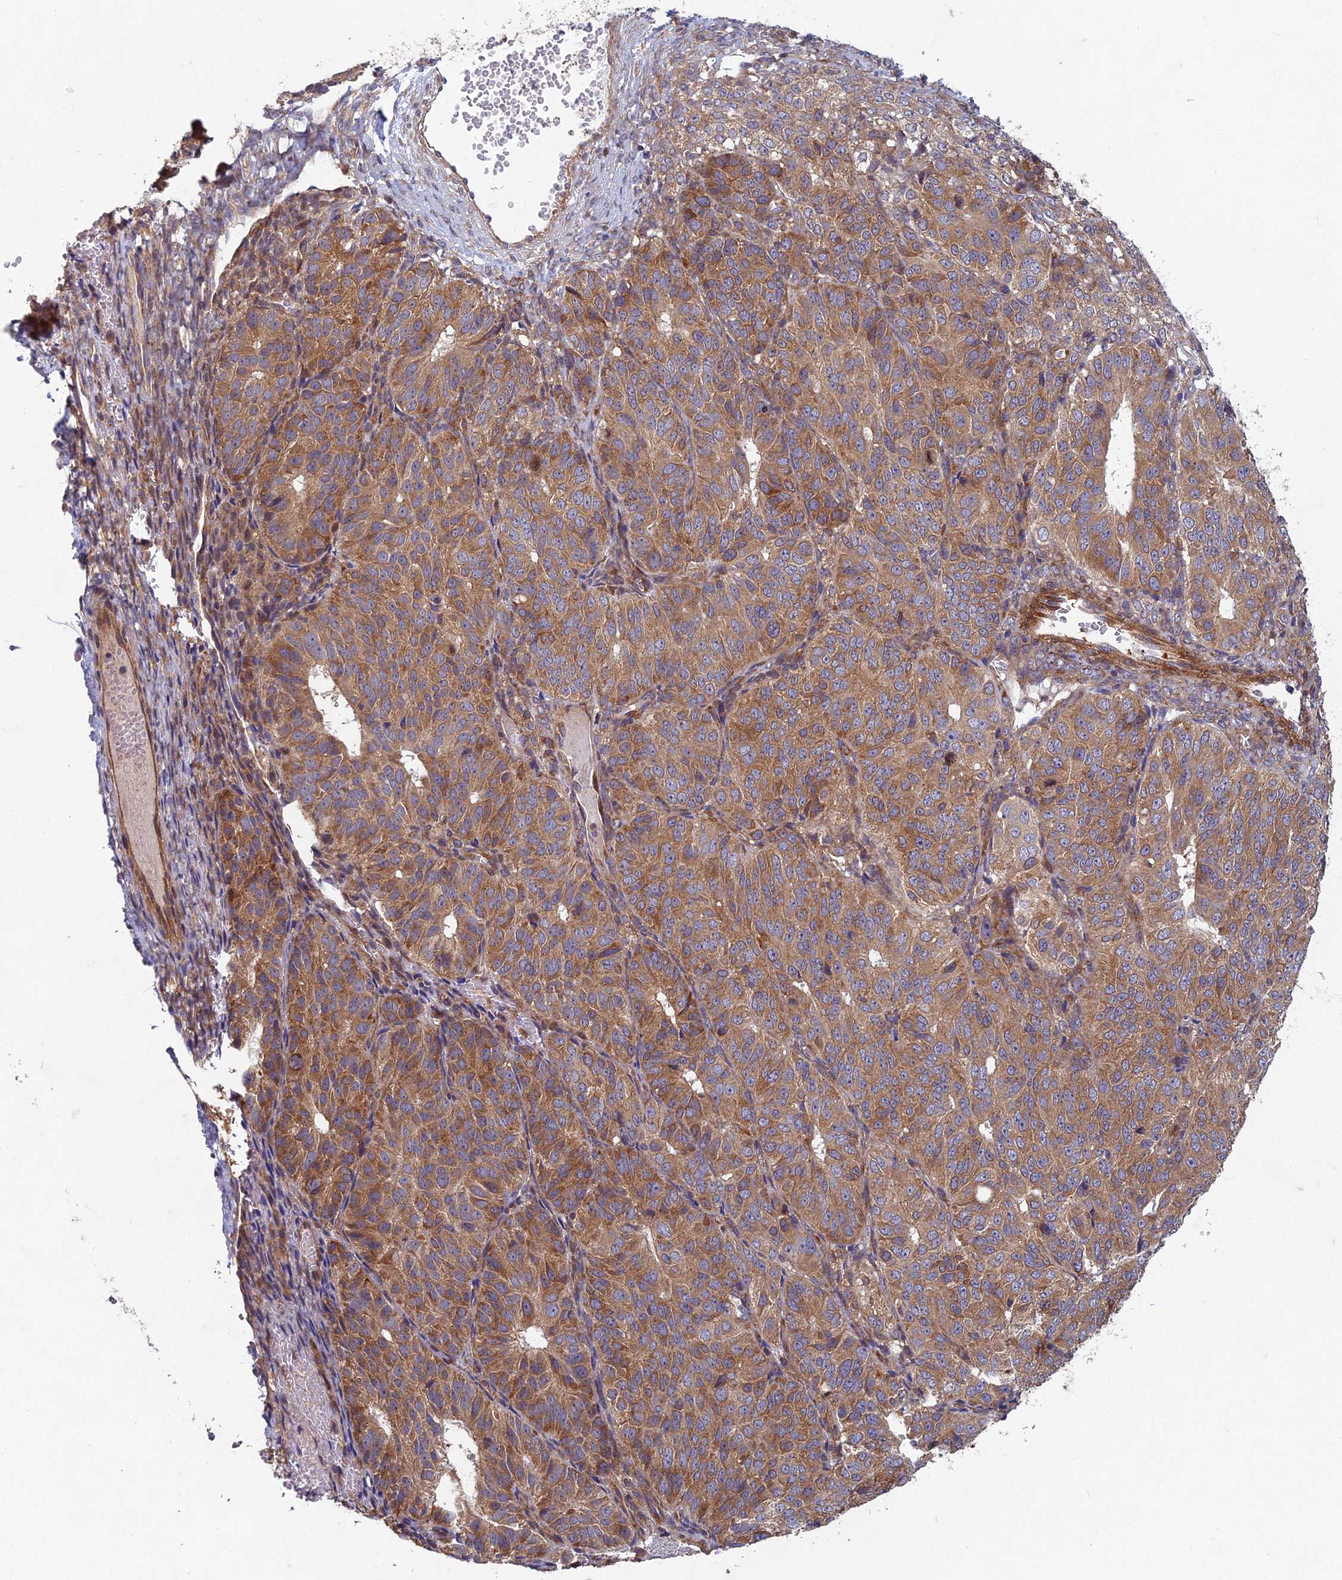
{"staining": {"intensity": "moderate", "quantity": ">75%", "location": "cytoplasmic/membranous"}, "tissue": "ovarian cancer", "cell_type": "Tumor cells", "image_type": "cancer", "snomed": [{"axis": "morphology", "description": "Carcinoma, endometroid"}, {"axis": "topography", "description": "Ovary"}], "caption": "Immunohistochemical staining of human ovarian cancer (endometroid carcinoma) reveals moderate cytoplasmic/membranous protein staining in approximately >75% of tumor cells.", "gene": "NCAPG", "patient": {"sex": "female", "age": 51}}